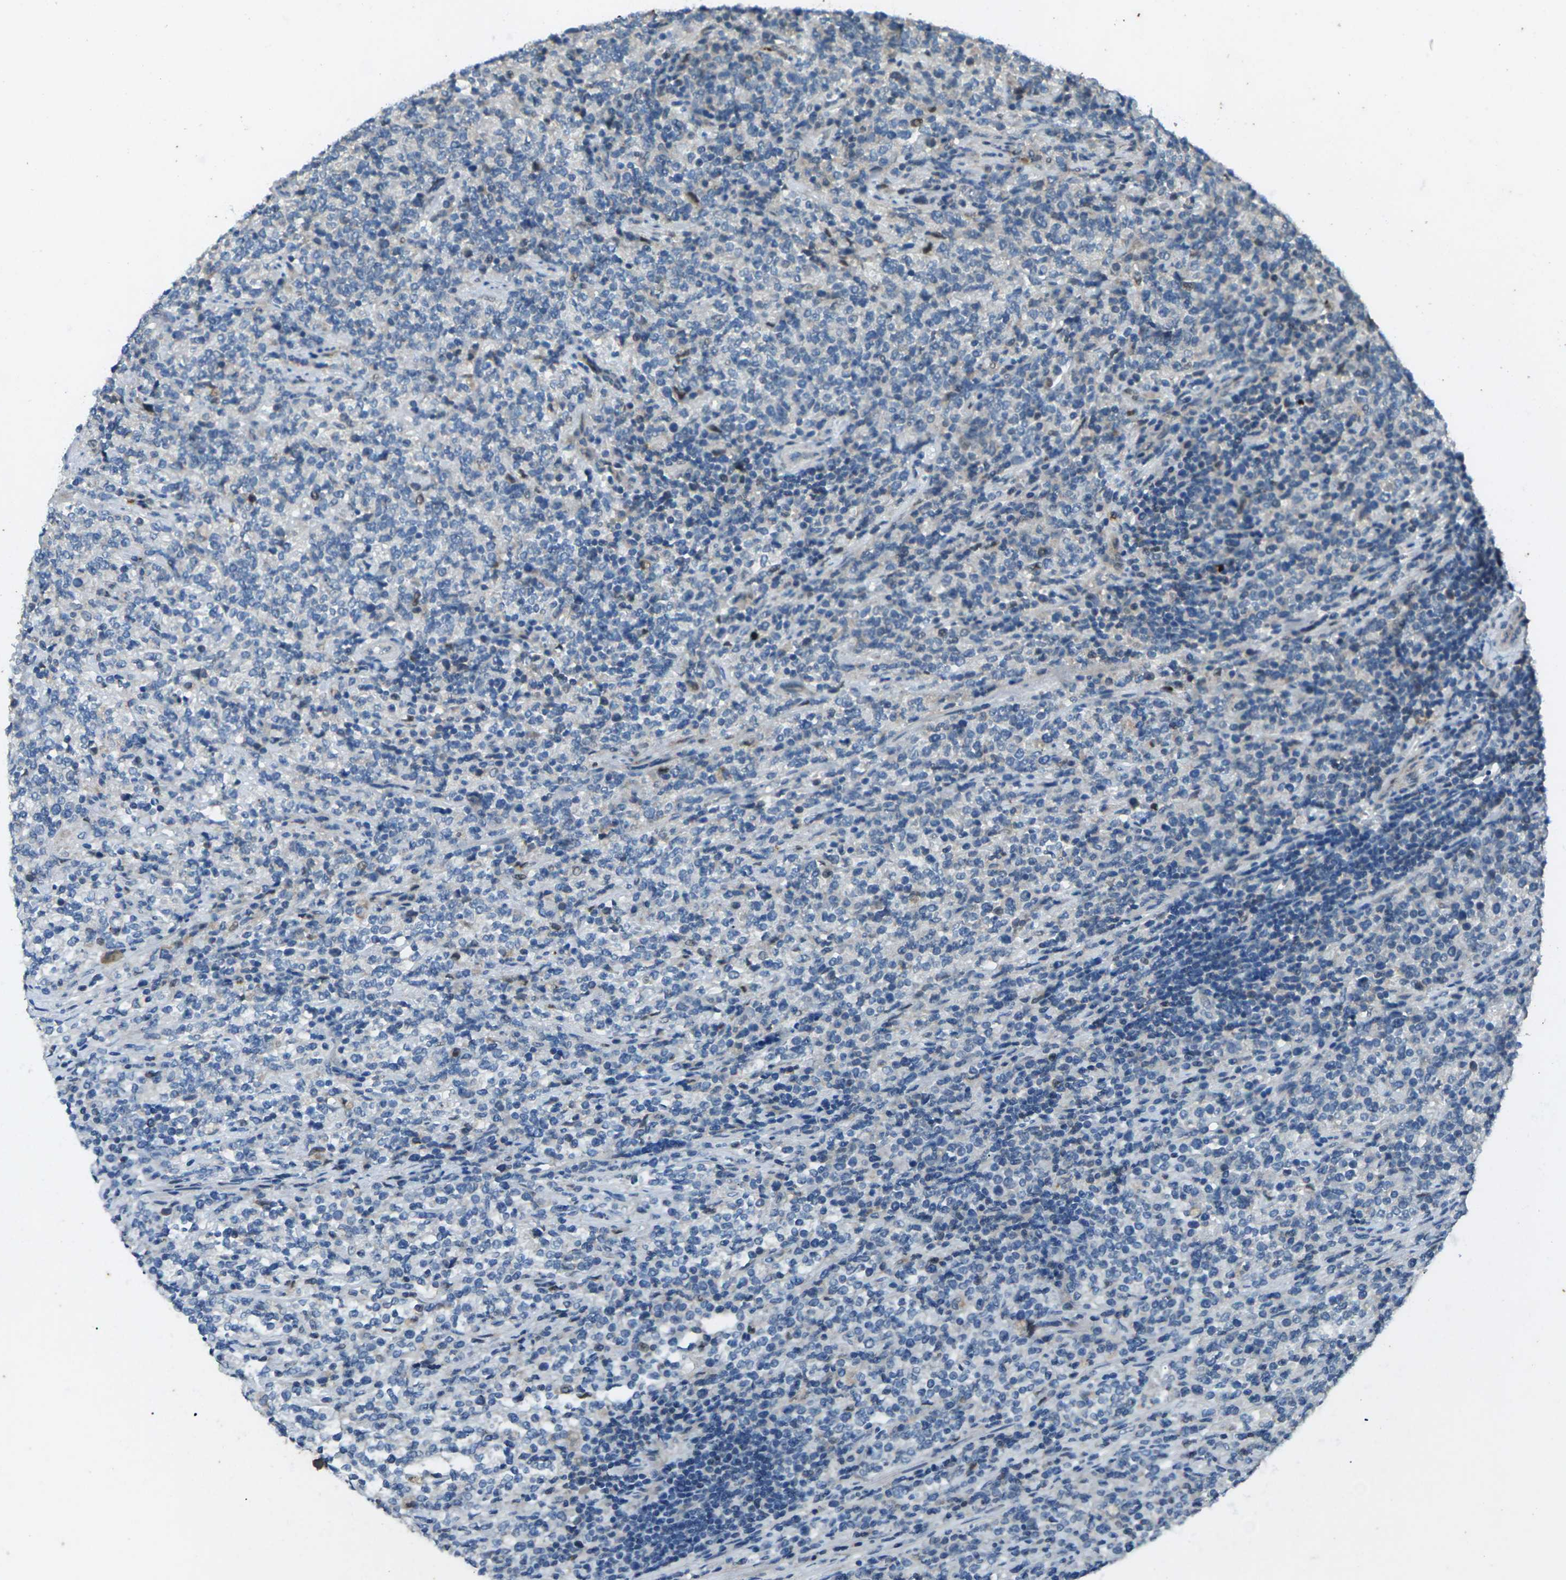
{"staining": {"intensity": "negative", "quantity": "none", "location": "none"}, "tissue": "lymphoma", "cell_type": "Tumor cells", "image_type": "cancer", "snomed": [{"axis": "morphology", "description": "Malignant lymphoma, non-Hodgkin's type, High grade"}, {"axis": "topography", "description": "Soft tissue"}], "caption": "Malignant lymphoma, non-Hodgkin's type (high-grade) stained for a protein using immunohistochemistry shows no positivity tumor cells.", "gene": "SIGLEC14", "patient": {"sex": "male", "age": 18}}